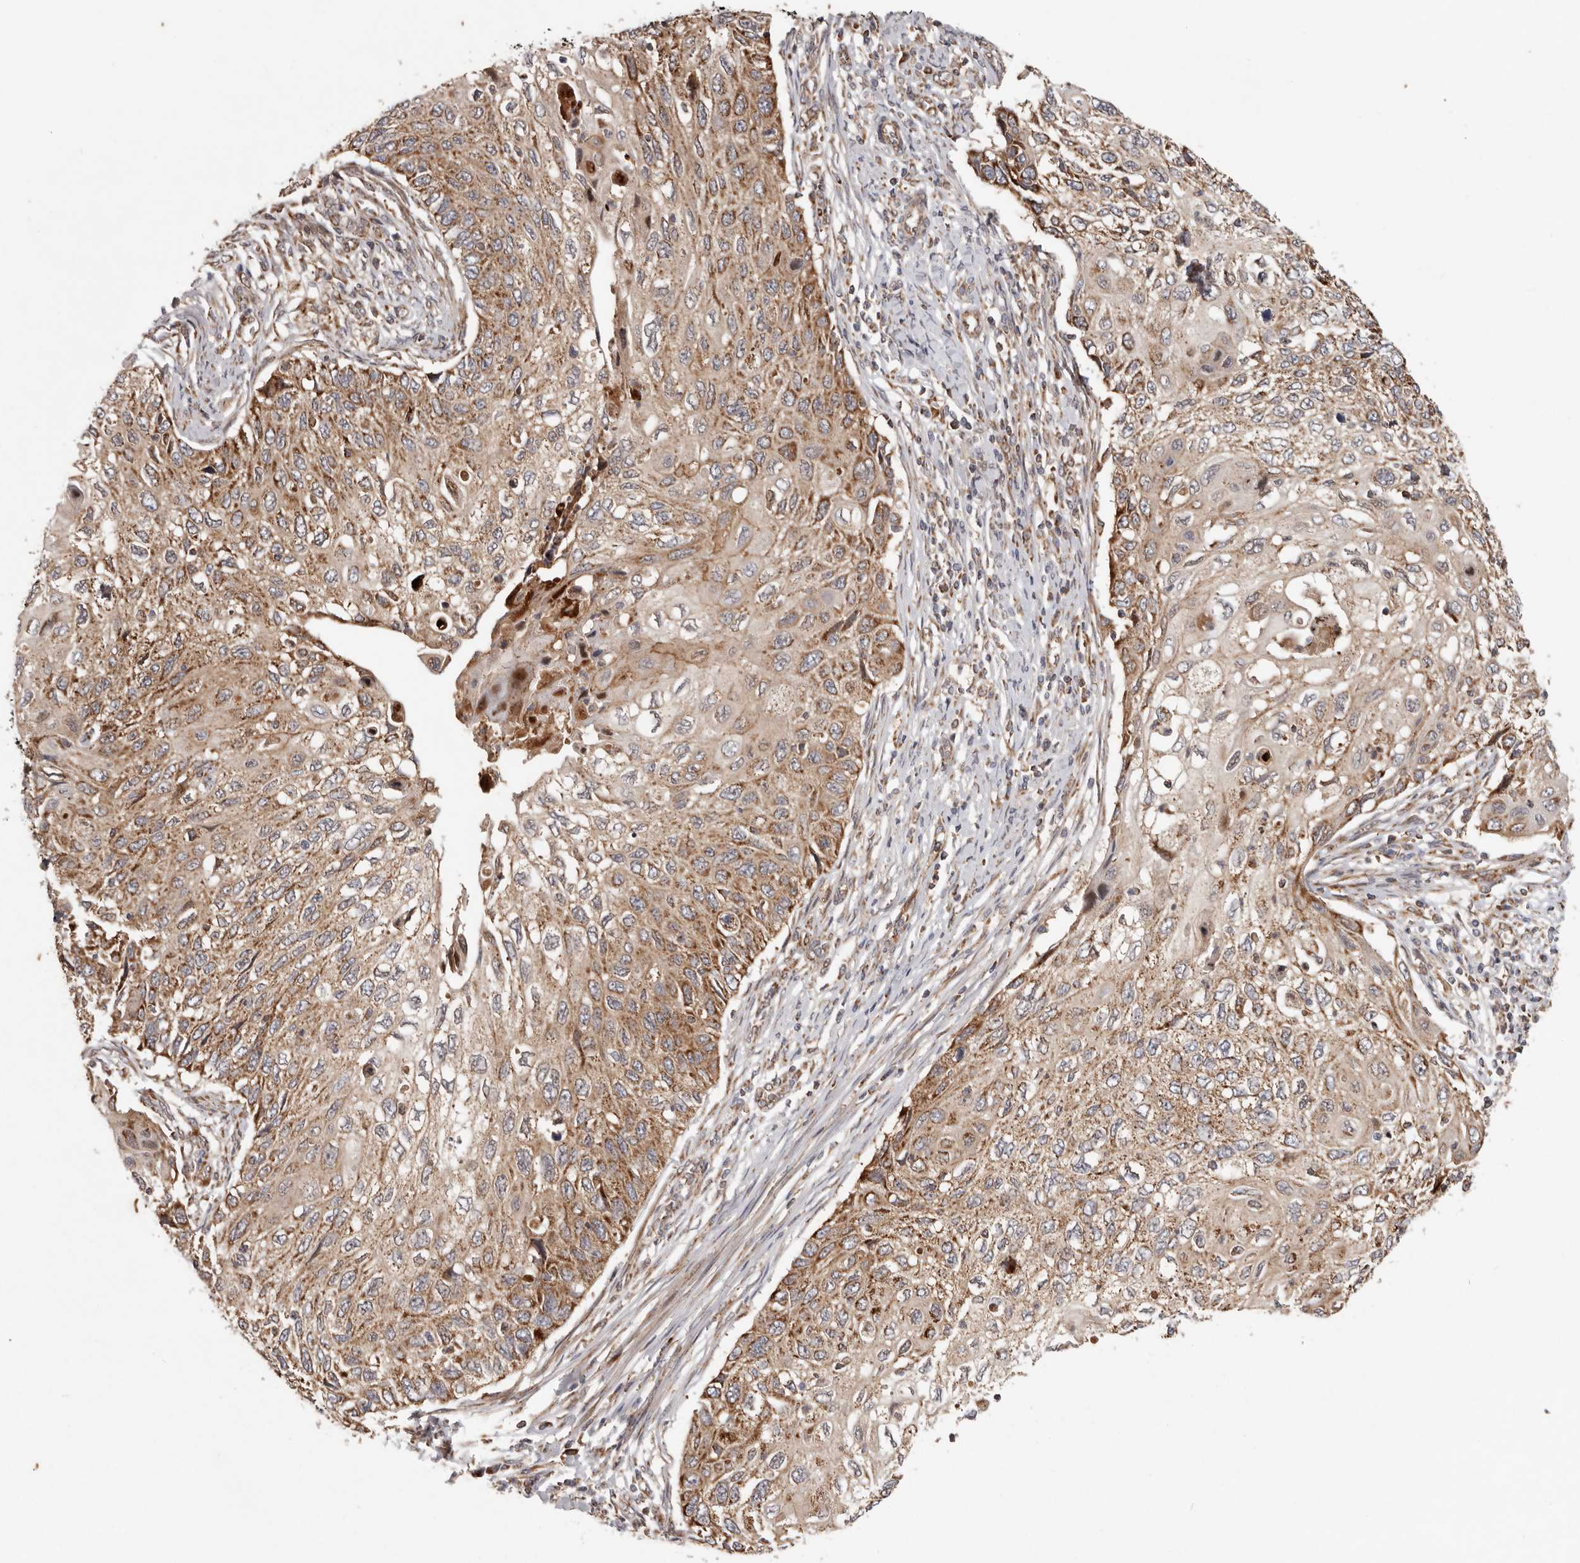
{"staining": {"intensity": "moderate", "quantity": ">75%", "location": "cytoplasmic/membranous"}, "tissue": "cervical cancer", "cell_type": "Tumor cells", "image_type": "cancer", "snomed": [{"axis": "morphology", "description": "Squamous cell carcinoma, NOS"}, {"axis": "topography", "description": "Cervix"}], "caption": "DAB (3,3'-diaminobenzidine) immunohistochemical staining of cervical squamous cell carcinoma reveals moderate cytoplasmic/membranous protein positivity in approximately >75% of tumor cells. Nuclei are stained in blue.", "gene": "MRPS10", "patient": {"sex": "female", "age": 70}}